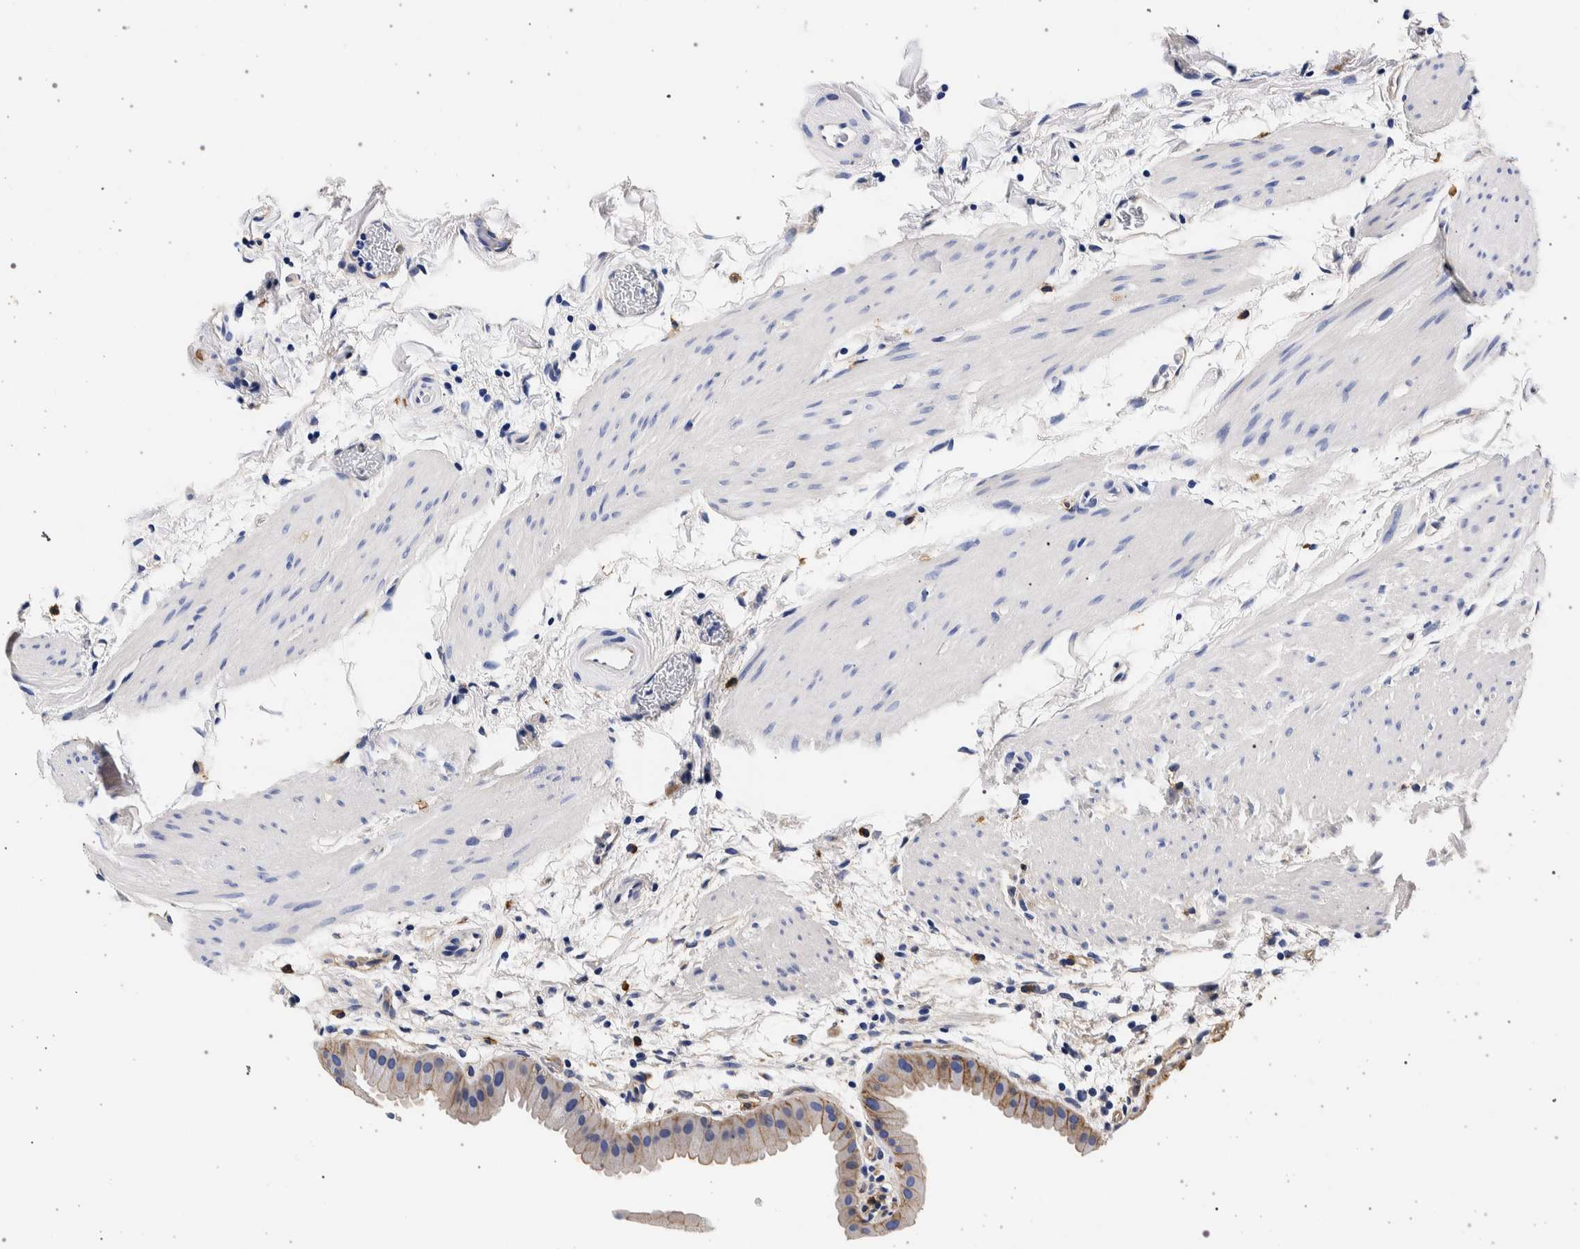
{"staining": {"intensity": "moderate", "quantity": "<25%", "location": "cytoplasmic/membranous"}, "tissue": "gallbladder", "cell_type": "Glandular cells", "image_type": "normal", "snomed": [{"axis": "morphology", "description": "Normal tissue, NOS"}, {"axis": "topography", "description": "Gallbladder"}], "caption": "A histopathology image of human gallbladder stained for a protein reveals moderate cytoplasmic/membranous brown staining in glandular cells. The protein of interest is stained brown, and the nuclei are stained in blue (DAB IHC with brightfield microscopy, high magnification).", "gene": "NIBAN2", "patient": {"sex": "female", "age": 64}}